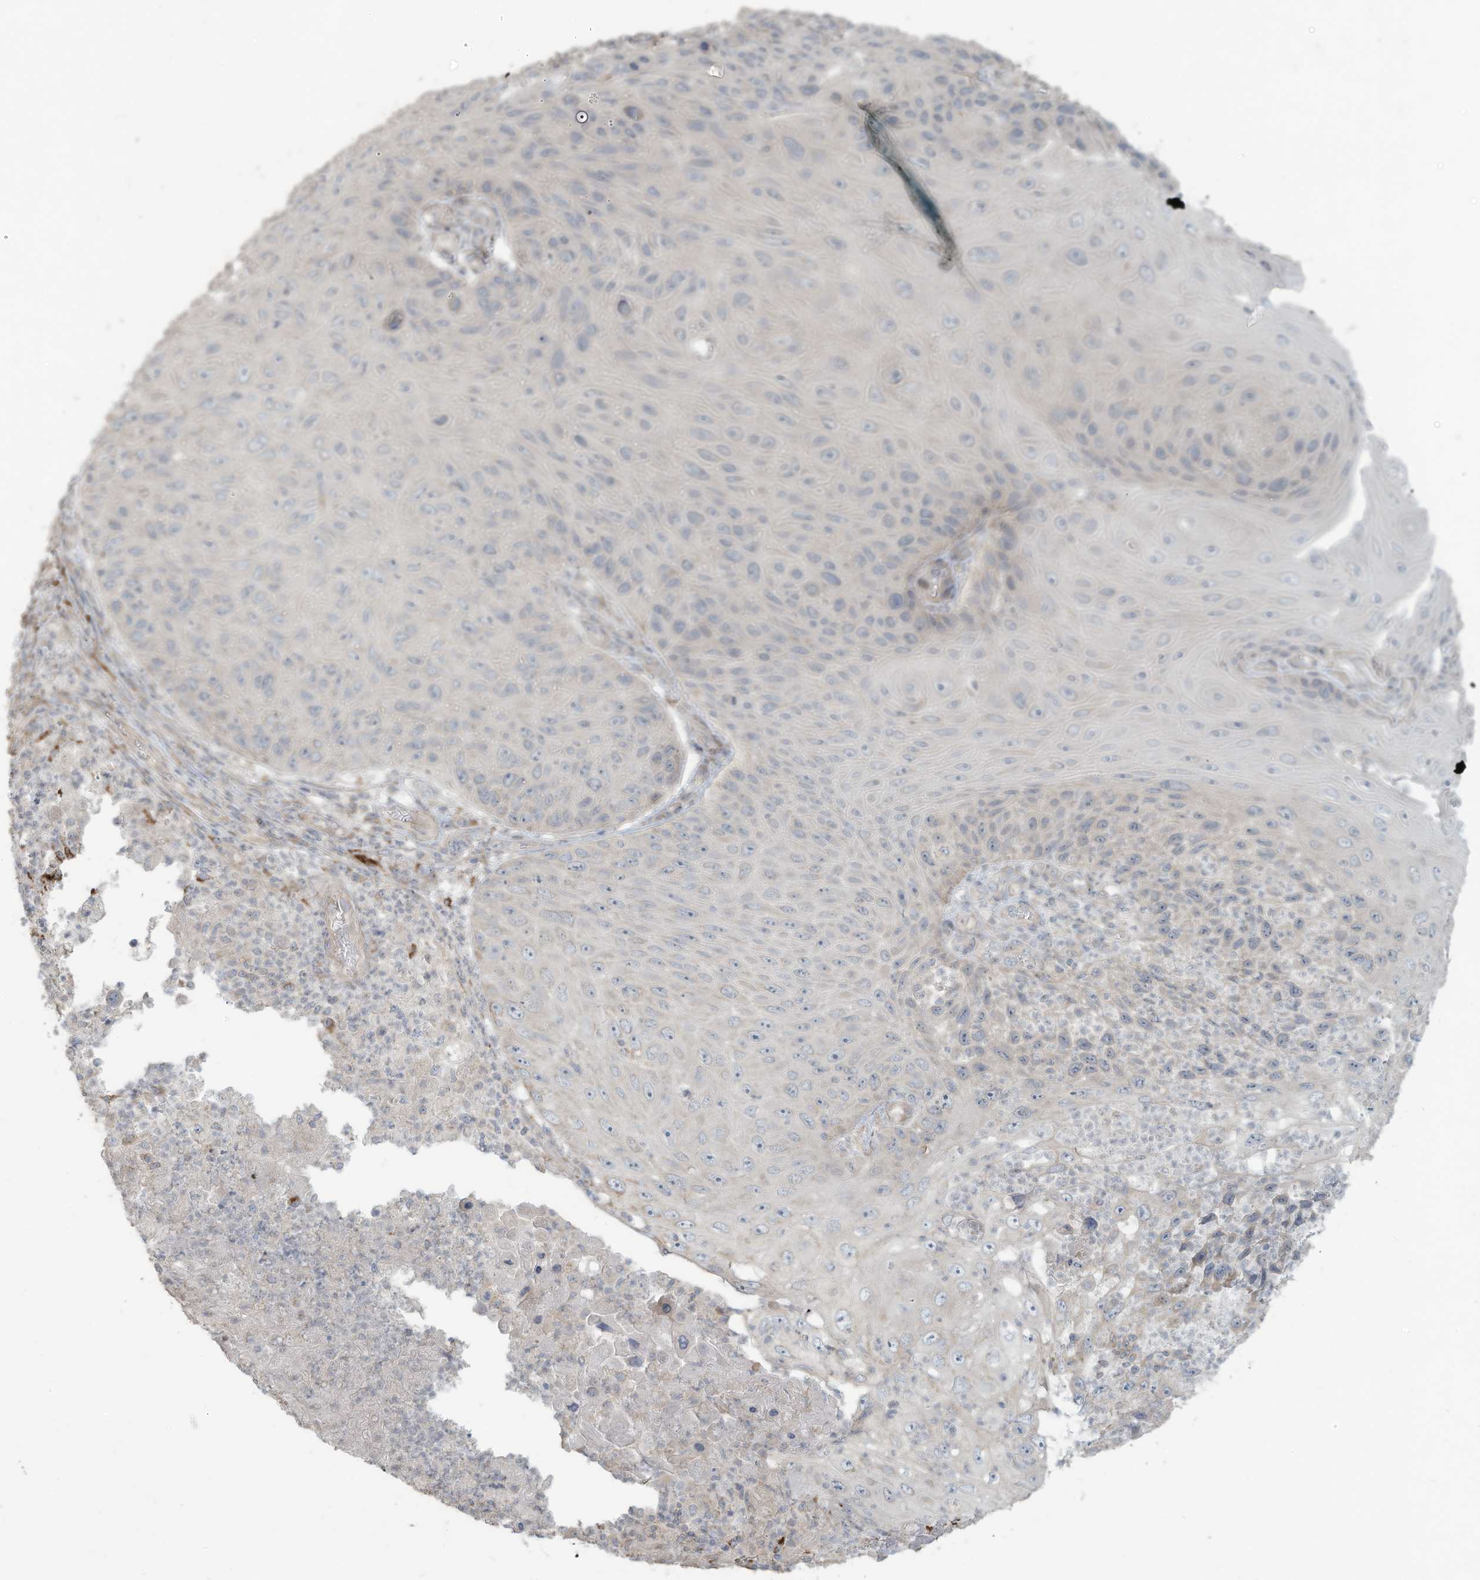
{"staining": {"intensity": "negative", "quantity": "none", "location": "none"}, "tissue": "skin cancer", "cell_type": "Tumor cells", "image_type": "cancer", "snomed": [{"axis": "morphology", "description": "Squamous cell carcinoma, NOS"}, {"axis": "topography", "description": "Skin"}], "caption": "The micrograph exhibits no significant expression in tumor cells of skin squamous cell carcinoma.", "gene": "MAGIX", "patient": {"sex": "female", "age": 88}}